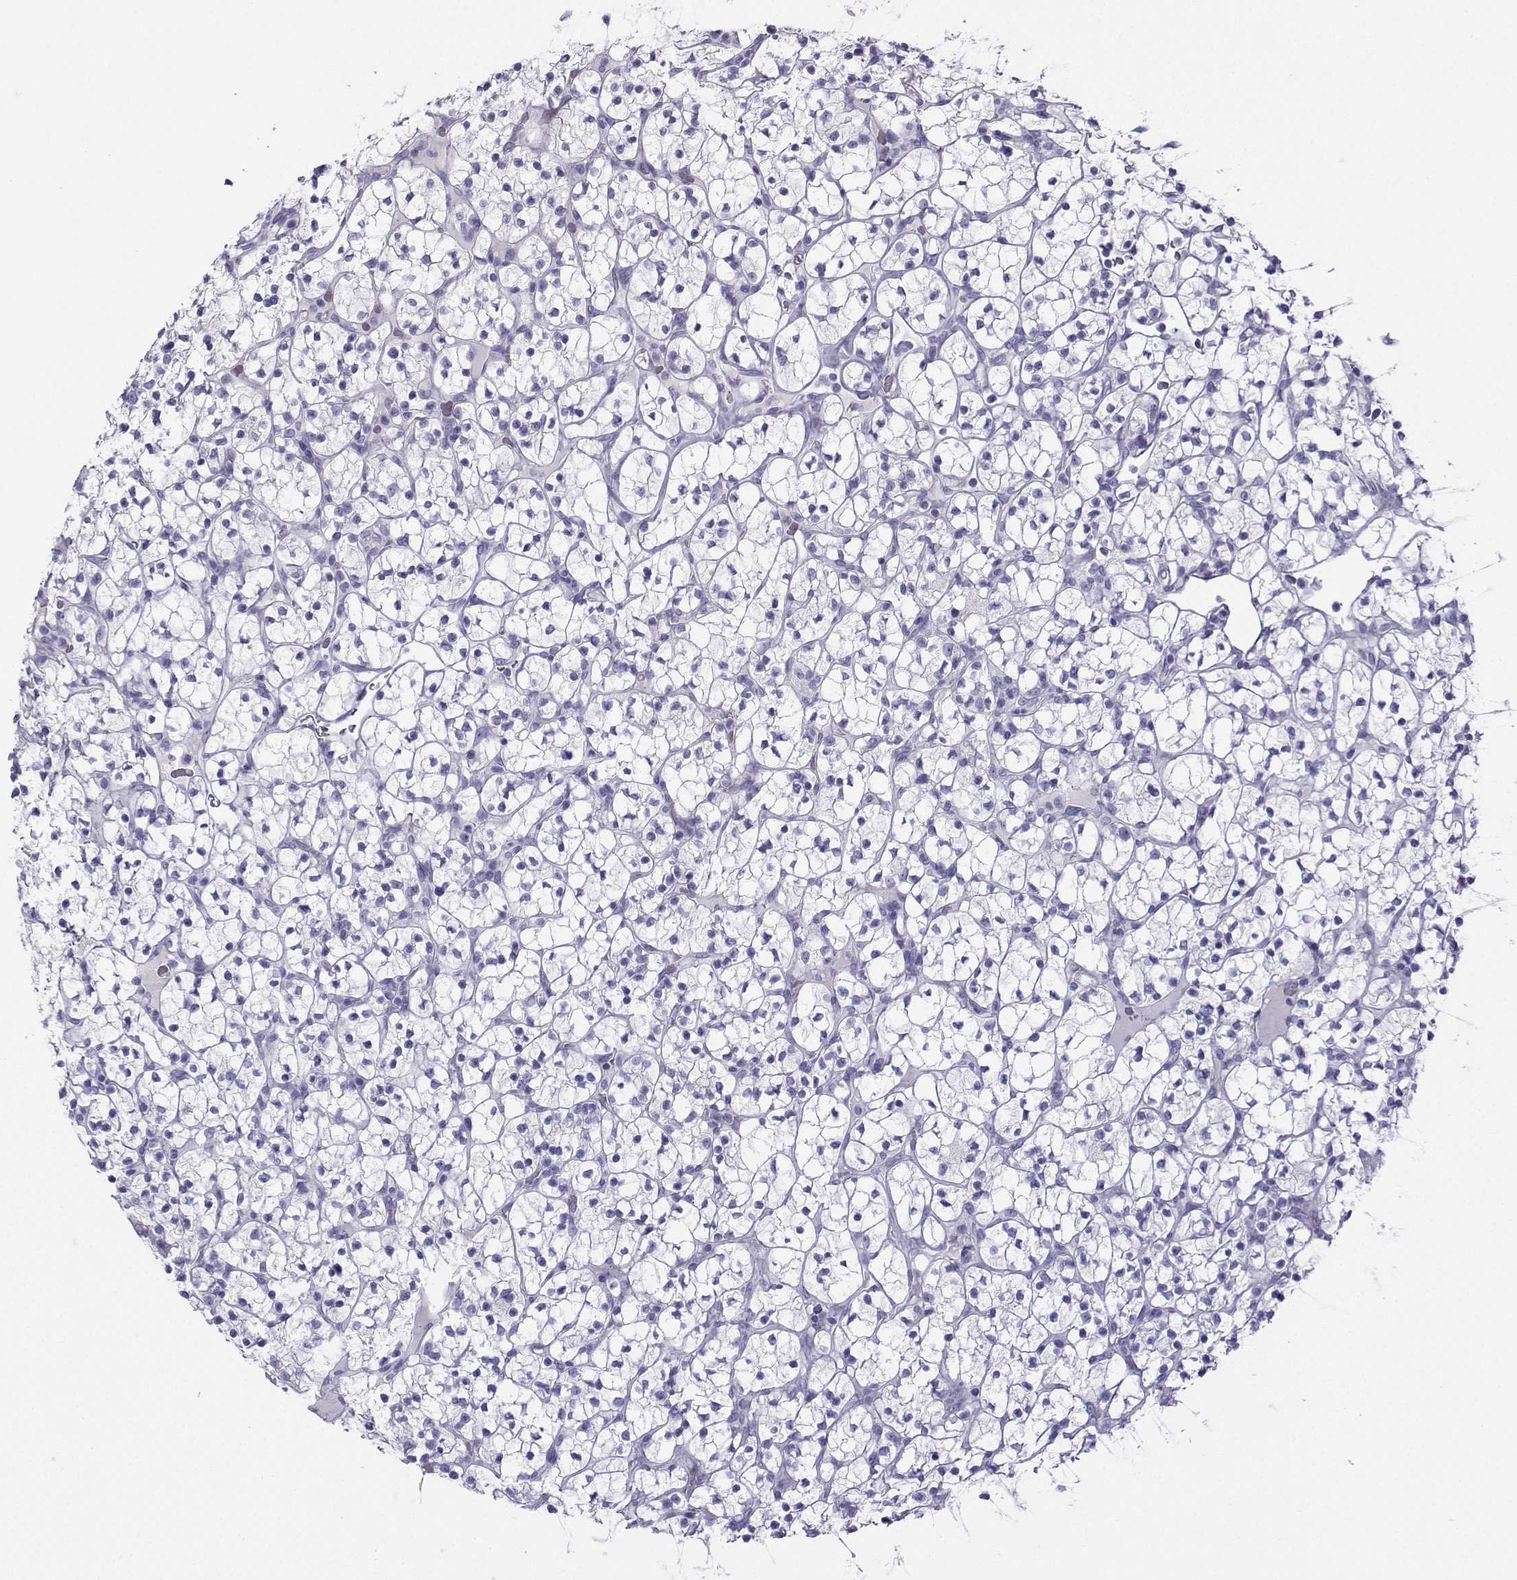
{"staining": {"intensity": "negative", "quantity": "none", "location": "none"}, "tissue": "renal cancer", "cell_type": "Tumor cells", "image_type": "cancer", "snomed": [{"axis": "morphology", "description": "Adenocarcinoma, NOS"}, {"axis": "topography", "description": "Kidney"}], "caption": "A high-resolution histopathology image shows immunohistochemistry staining of renal adenocarcinoma, which demonstrates no significant expression in tumor cells.", "gene": "FBXO24", "patient": {"sex": "female", "age": 89}}